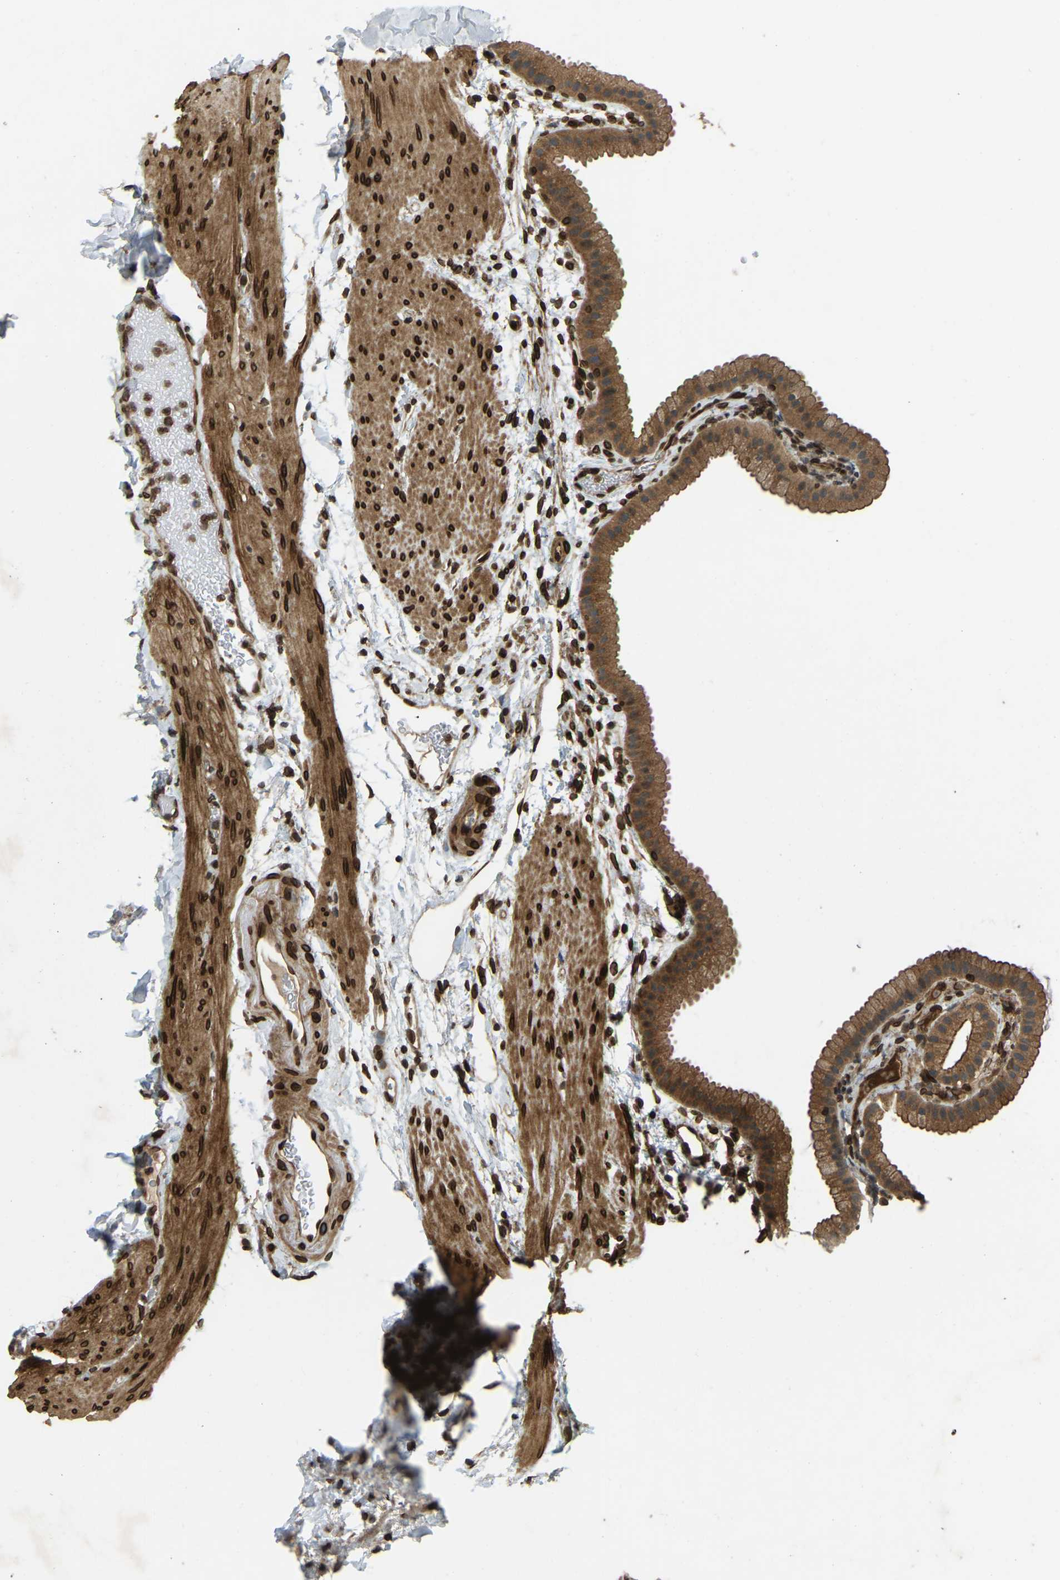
{"staining": {"intensity": "moderate", "quantity": ">75%", "location": "cytoplasmic/membranous,nuclear"}, "tissue": "gallbladder", "cell_type": "Glandular cells", "image_type": "normal", "snomed": [{"axis": "morphology", "description": "Normal tissue, NOS"}, {"axis": "topography", "description": "Gallbladder"}], "caption": "DAB (3,3'-diaminobenzidine) immunohistochemical staining of unremarkable gallbladder reveals moderate cytoplasmic/membranous,nuclear protein expression in approximately >75% of glandular cells. The protein is stained brown, and the nuclei are stained in blue (DAB IHC with brightfield microscopy, high magnification).", "gene": "SYNE1", "patient": {"sex": "female", "age": 64}}